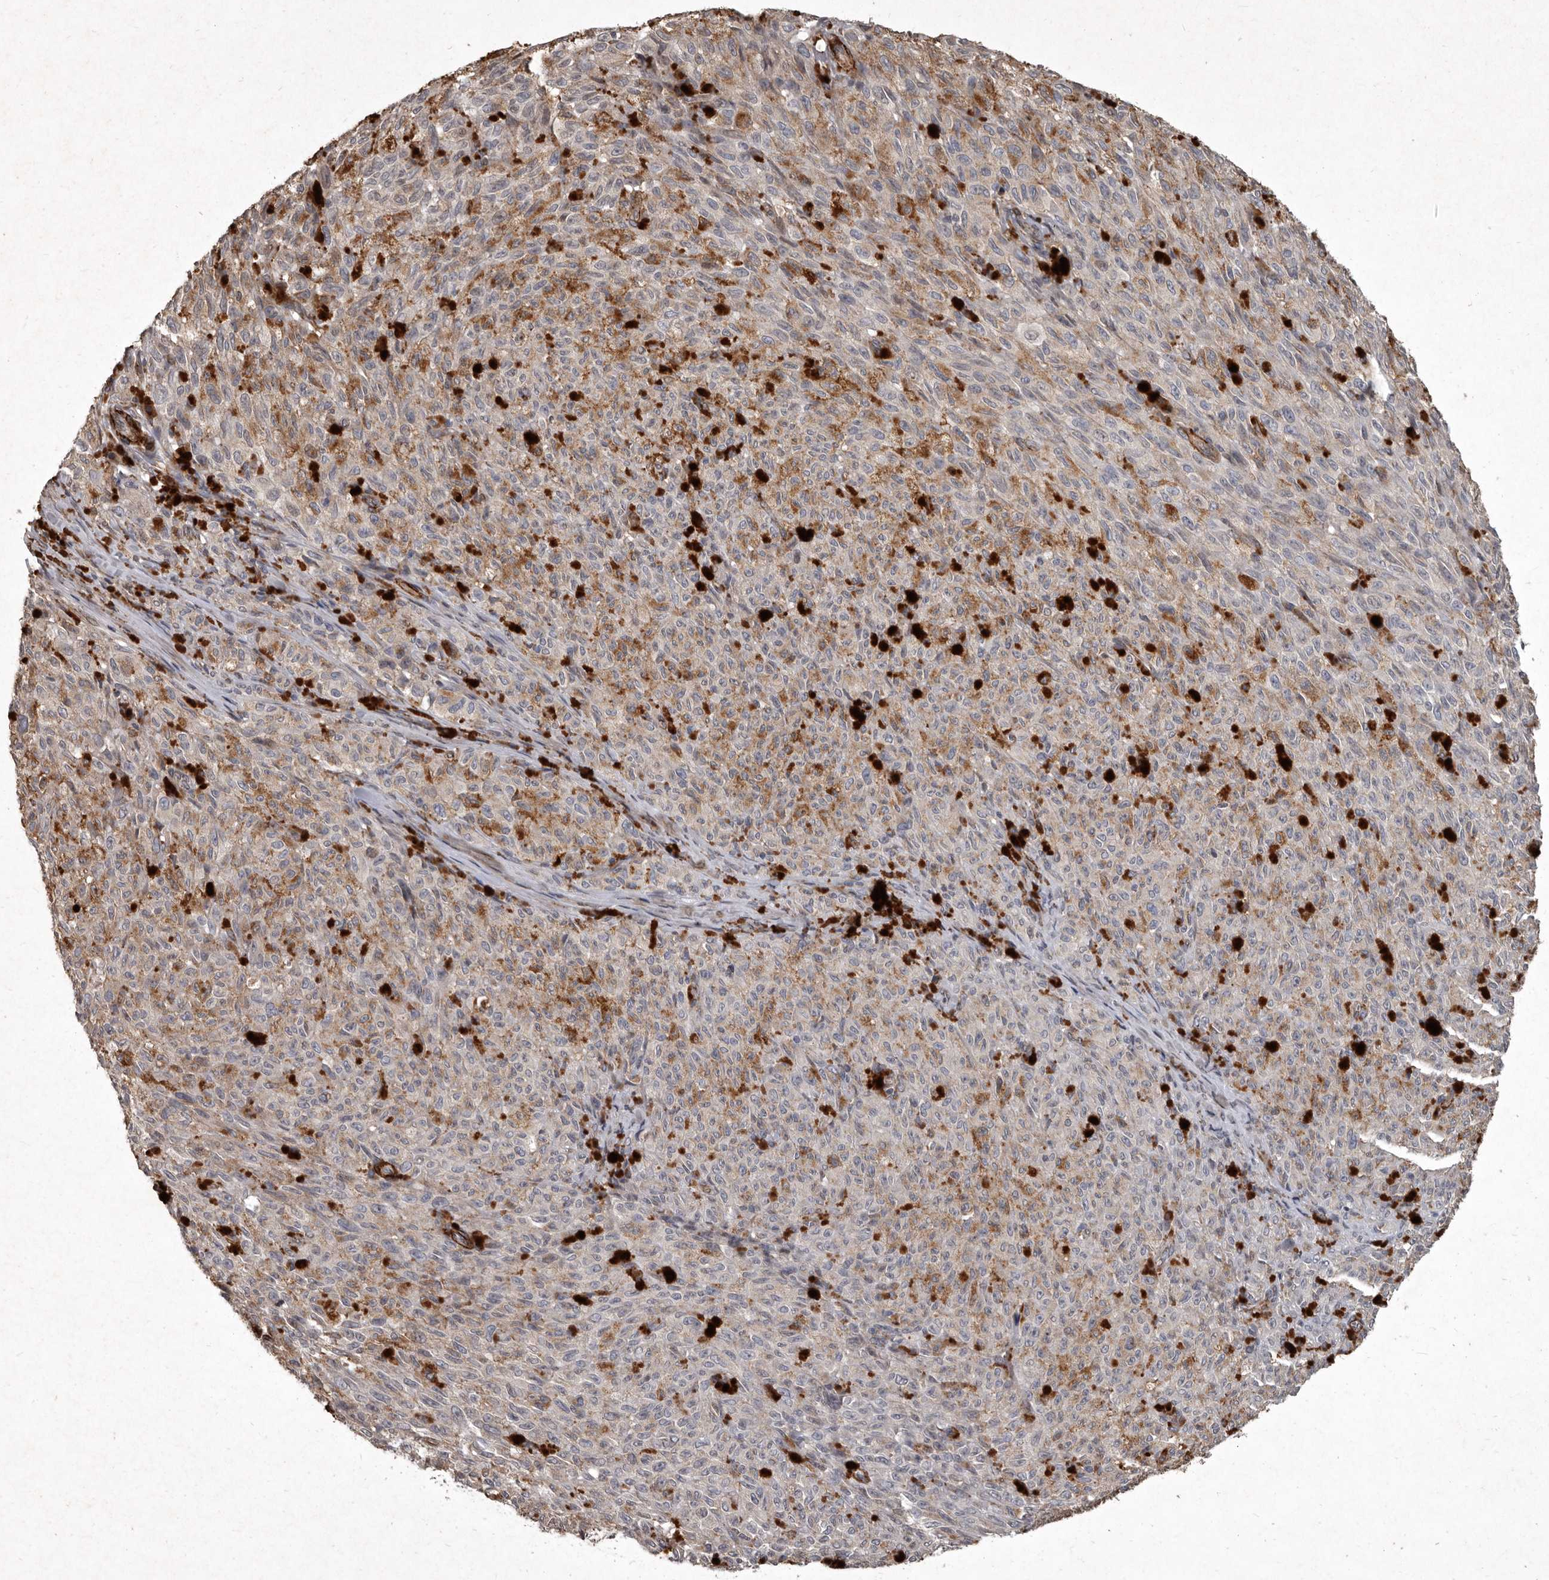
{"staining": {"intensity": "negative", "quantity": "none", "location": "none"}, "tissue": "melanoma", "cell_type": "Tumor cells", "image_type": "cancer", "snomed": [{"axis": "morphology", "description": "Malignant melanoma, NOS"}, {"axis": "topography", "description": "Skin"}], "caption": "The image reveals no staining of tumor cells in melanoma.", "gene": "MRPS15", "patient": {"sex": "female", "age": 82}}